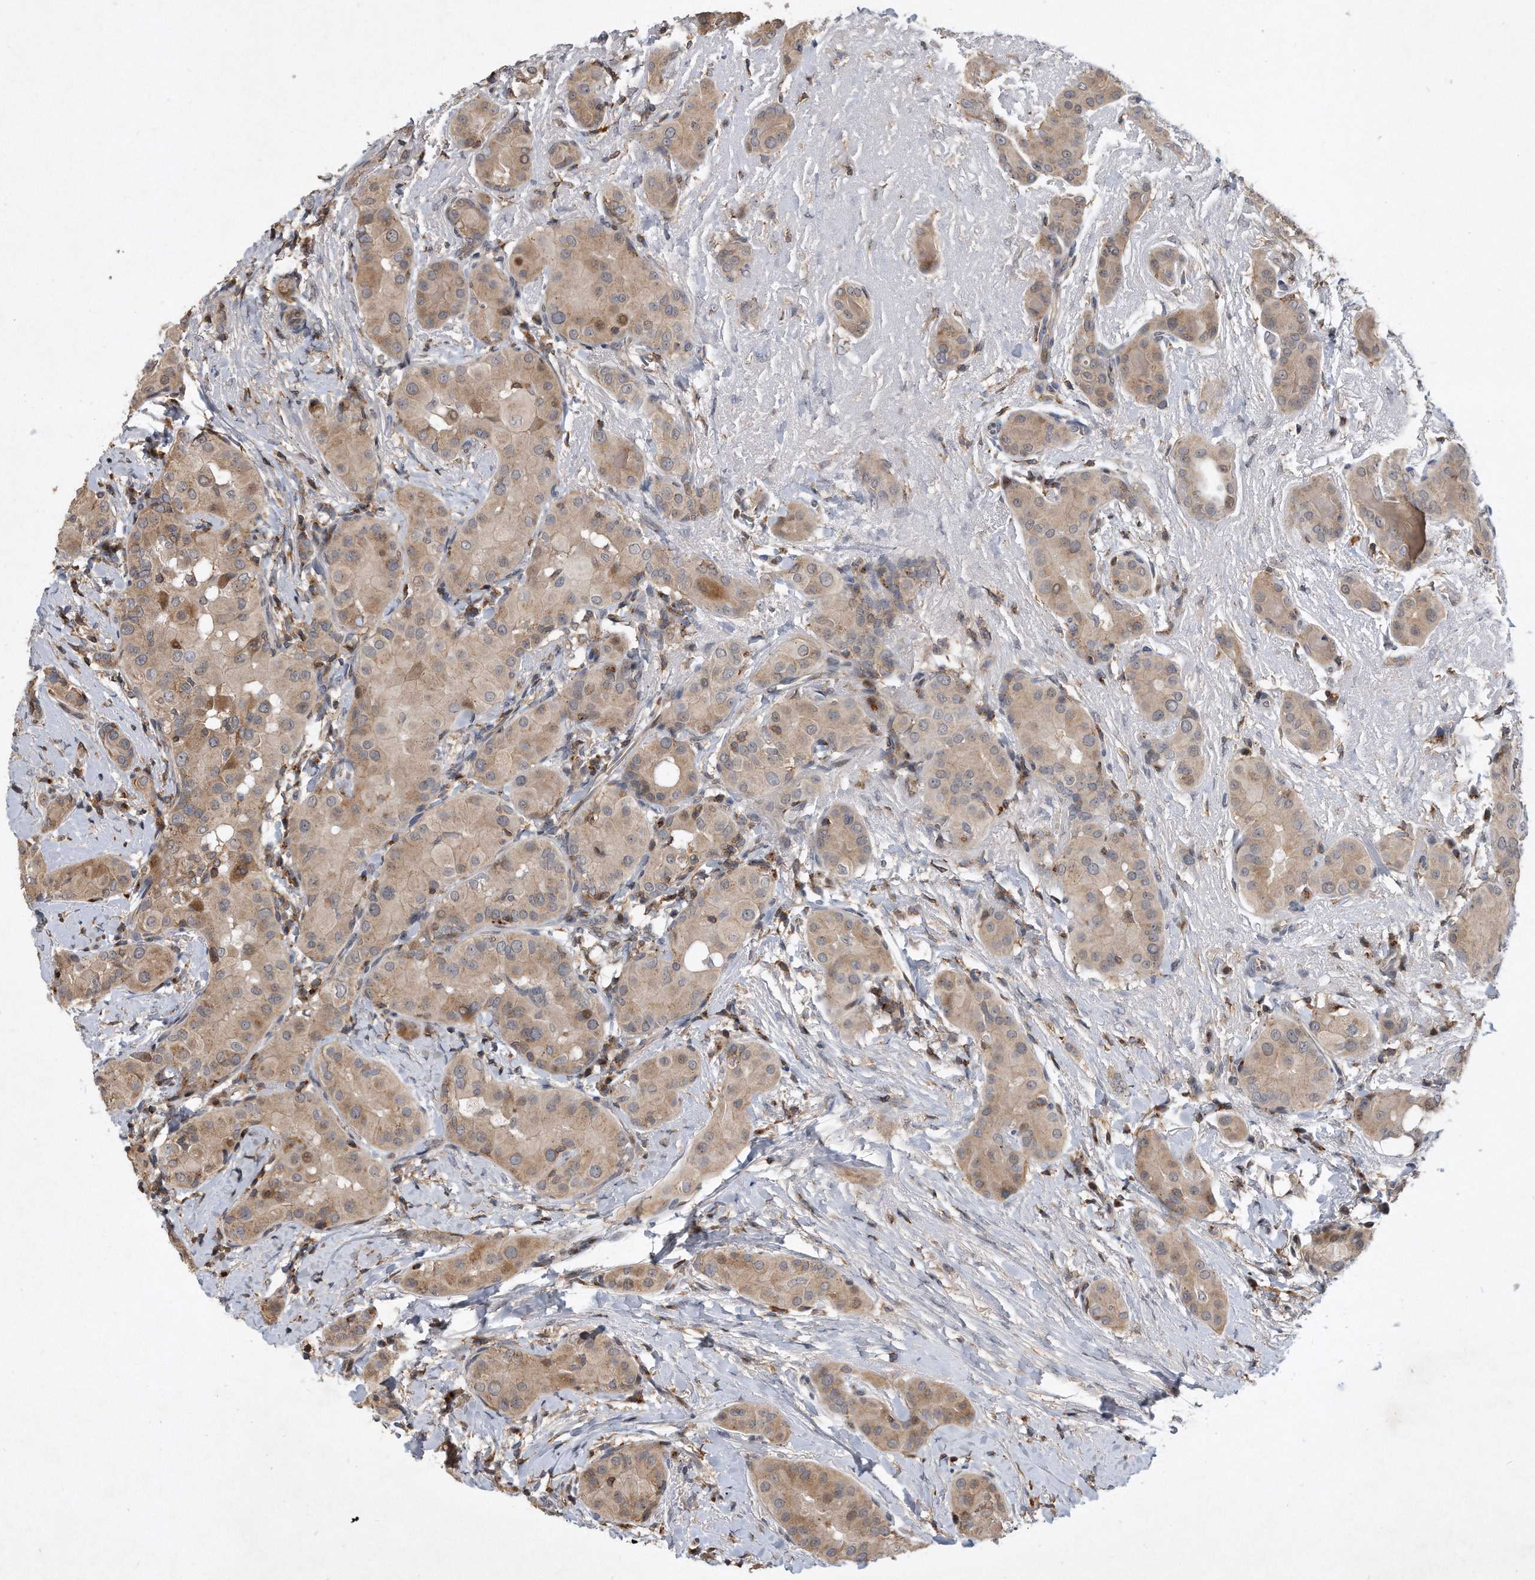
{"staining": {"intensity": "weak", "quantity": "25%-75%", "location": "cytoplasmic/membranous,nuclear"}, "tissue": "thyroid cancer", "cell_type": "Tumor cells", "image_type": "cancer", "snomed": [{"axis": "morphology", "description": "Papillary adenocarcinoma, NOS"}, {"axis": "topography", "description": "Thyroid gland"}], "caption": "Brown immunohistochemical staining in human thyroid cancer demonstrates weak cytoplasmic/membranous and nuclear expression in about 25%-75% of tumor cells.", "gene": "PGBD2", "patient": {"sex": "male", "age": 33}}